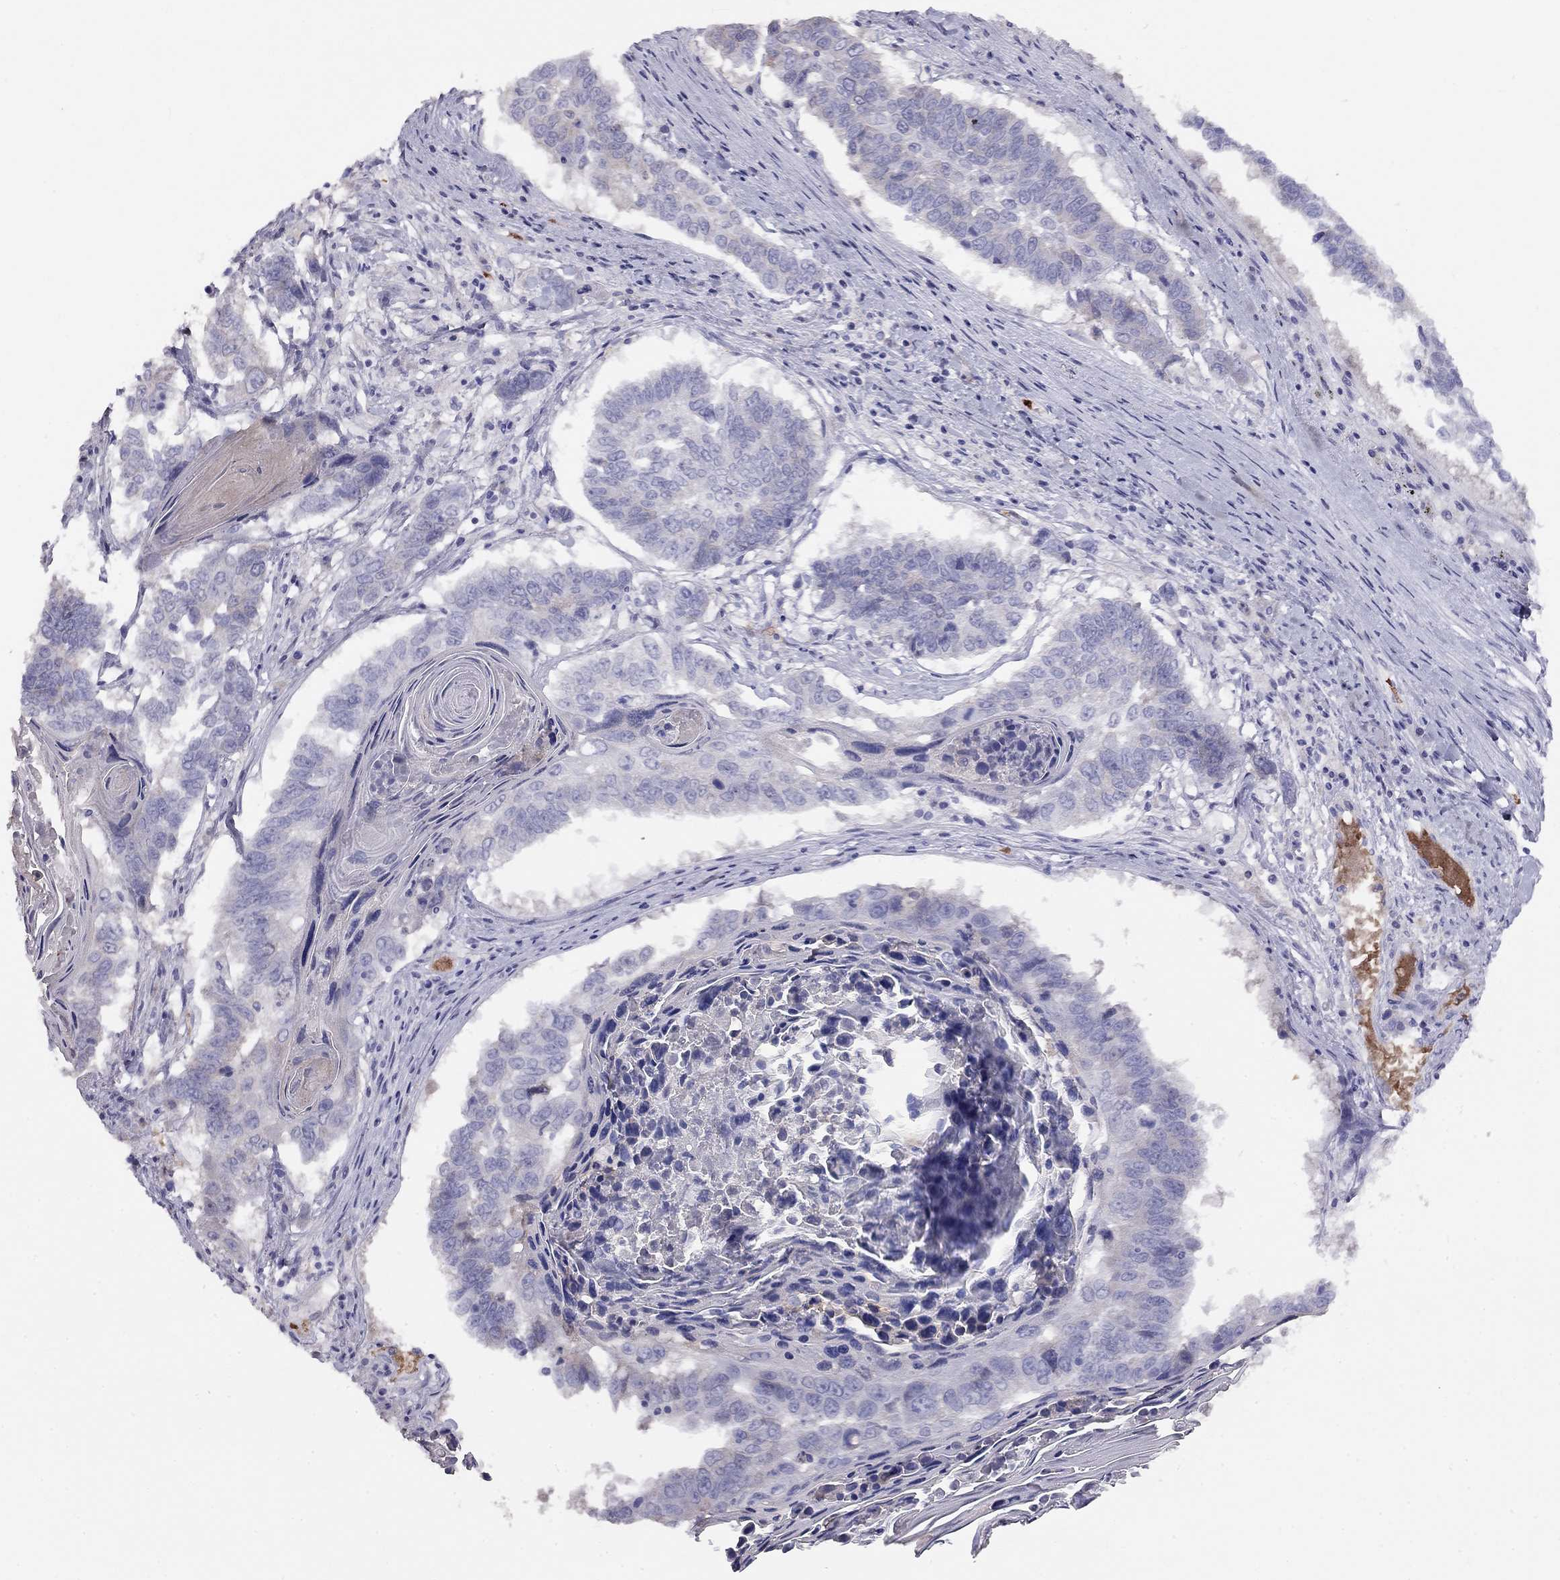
{"staining": {"intensity": "negative", "quantity": "none", "location": "none"}, "tissue": "lung cancer", "cell_type": "Tumor cells", "image_type": "cancer", "snomed": [{"axis": "morphology", "description": "Squamous cell carcinoma, NOS"}, {"axis": "topography", "description": "Lung"}], "caption": "Immunohistochemistry (IHC) micrograph of neoplastic tissue: human lung cancer stained with DAB demonstrates no significant protein staining in tumor cells. The staining was performed using DAB (3,3'-diaminobenzidine) to visualize the protein expression in brown, while the nuclei were stained in blue with hematoxylin (Magnification: 20x).", "gene": "RHD", "patient": {"sex": "male", "age": 73}}